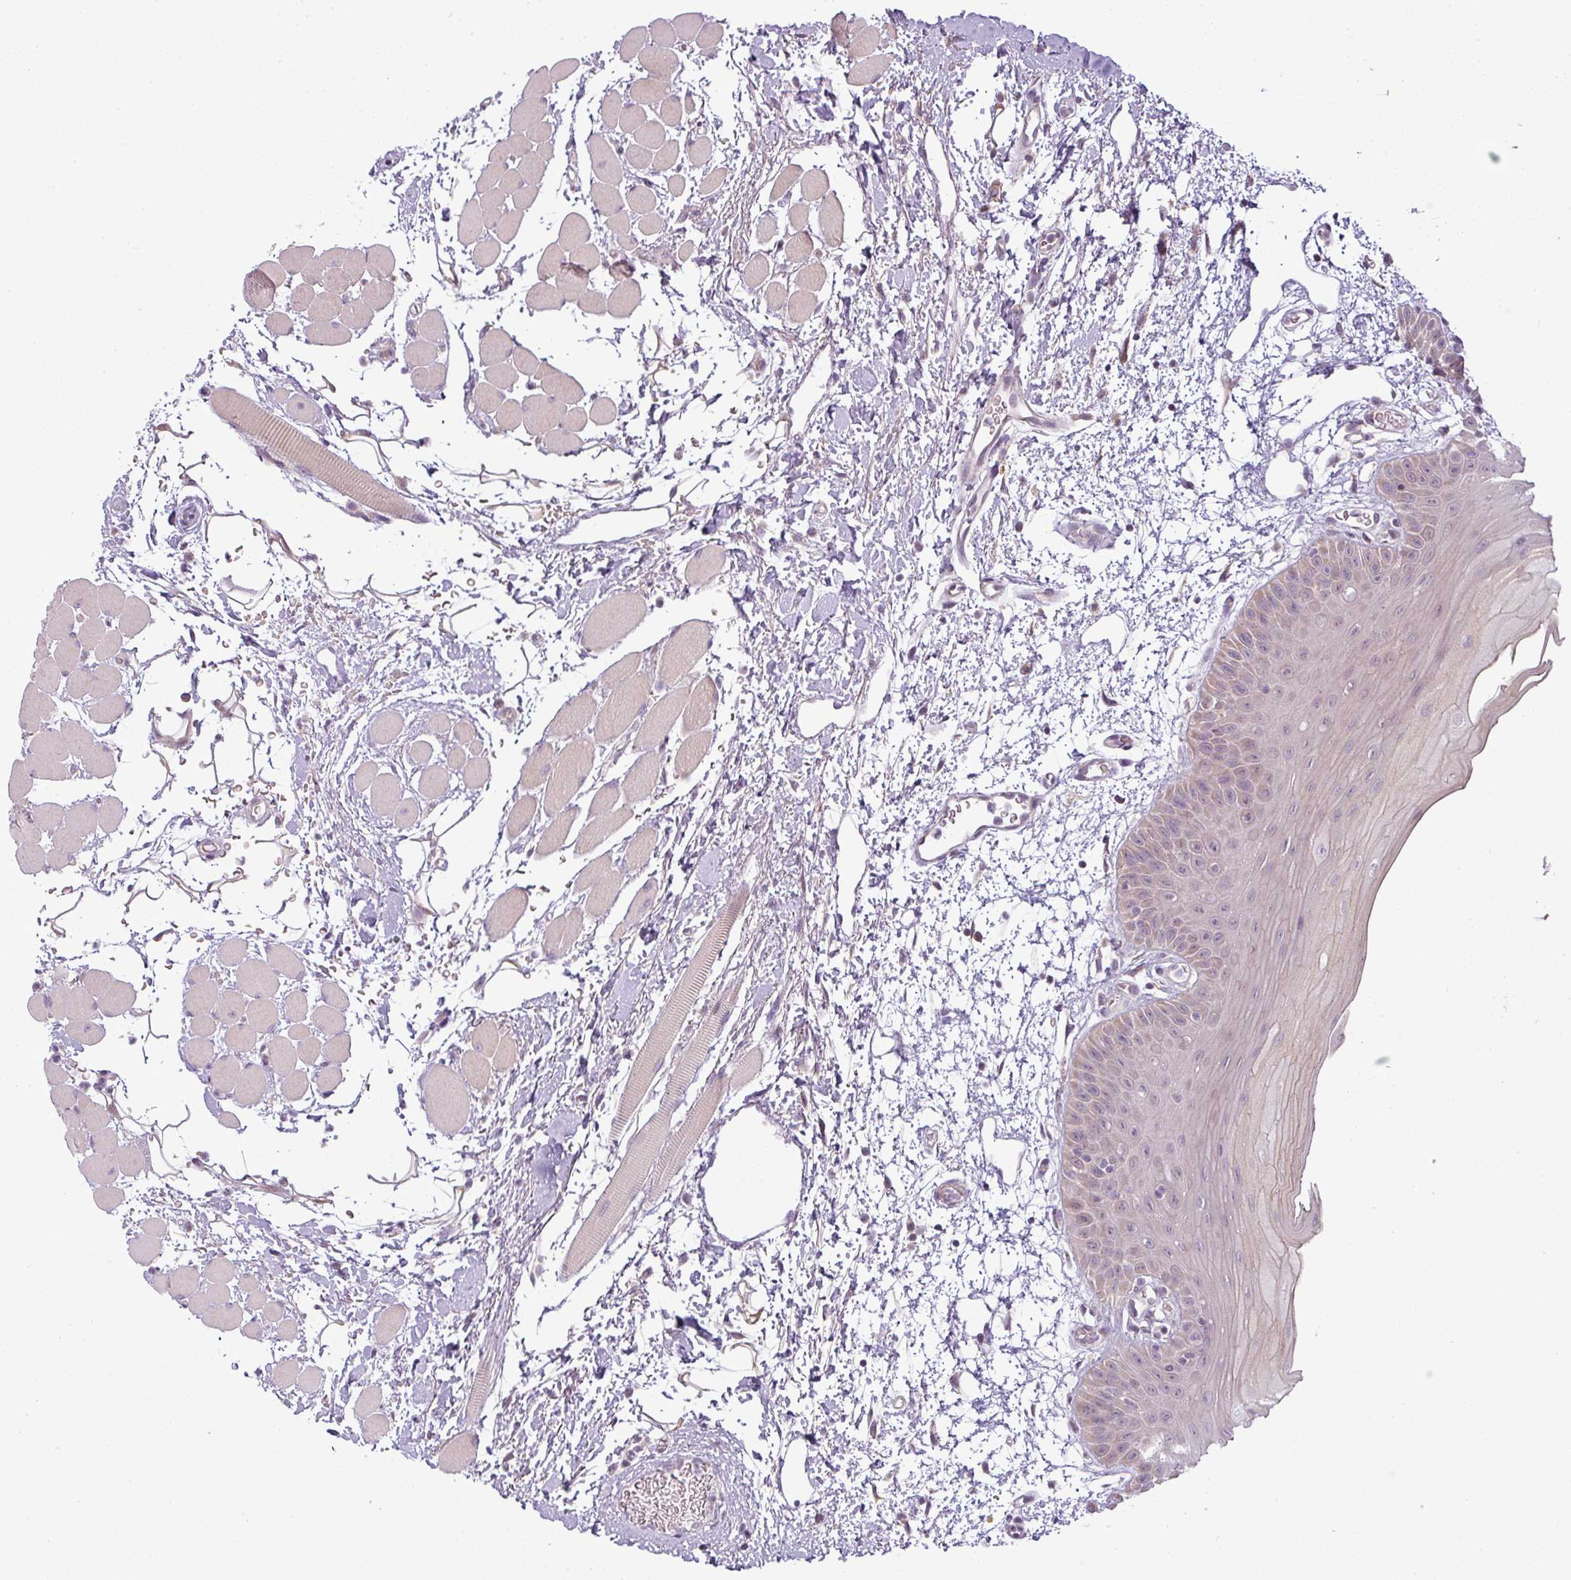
{"staining": {"intensity": "moderate", "quantity": "<25%", "location": "cytoplasmic/membranous"}, "tissue": "oral mucosa", "cell_type": "Squamous epithelial cells", "image_type": "normal", "snomed": [{"axis": "morphology", "description": "Normal tissue, NOS"}, {"axis": "topography", "description": "Oral tissue"}, {"axis": "topography", "description": "Tounge, NOS"}], "caption": "Unremarkable oral mucosa was stained to show a protein in brown. There is low levels of moderate cytoplasmic/membranous staining in approximately <25% of squamous epithelial cells. The staining was performed using DAB, with brown indicating positive protein expression. Nuclei are stained blue with hematoxylin.", "gene": "LY75", "patient": {"sex": "female", "age": 59}}